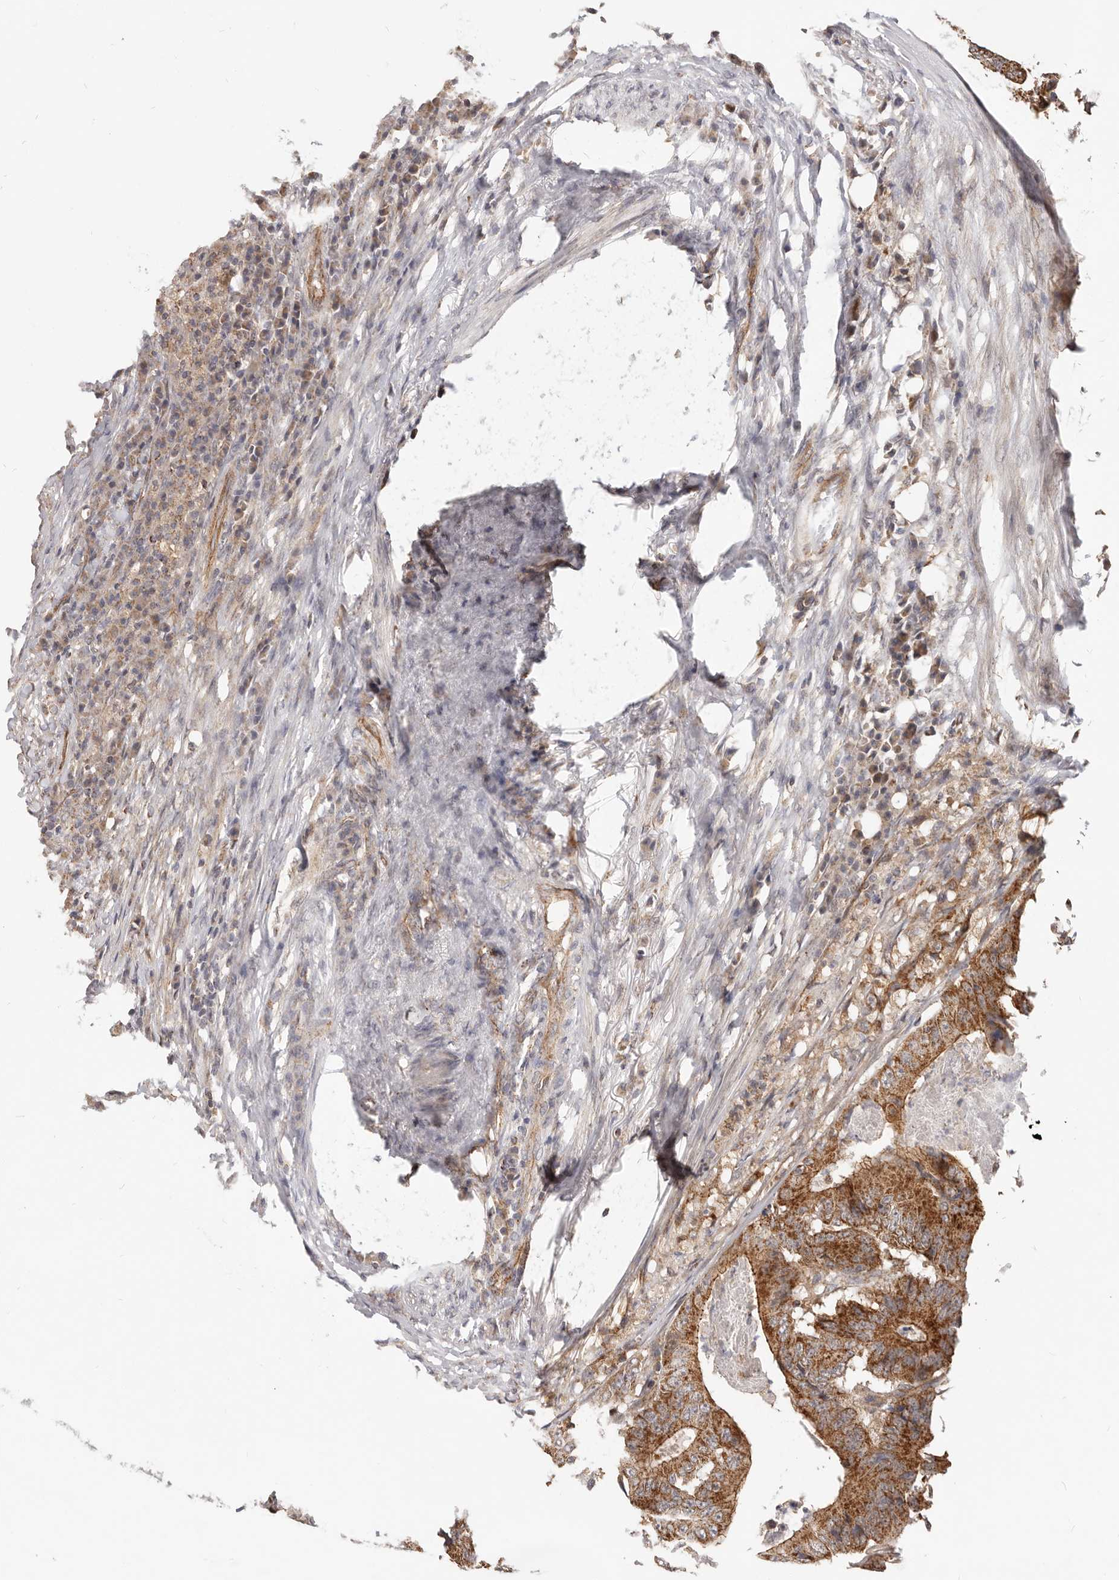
{"staining": {"intensity": "strong", "quantity": ">75%", "location": "cytoplasmic/membranous"}, "tissue": "colorectal cancer", "cell_type": "Tumor cells", "image_type": "cancer", "snomed": [{"axis": "morphology", "description": "Adenocarcinoma, NOS"}, {"axis": "topography", "description": "Colon"}], "caption": "Human colorectal cancer (adenocarcinoma) stained with a brown dye demonstrates strong cytoplasmic/membranous positive expression in approximately >75% of tumor cells.", "gene": "USP49", "patient": {"sex": "male", "age": 83}}